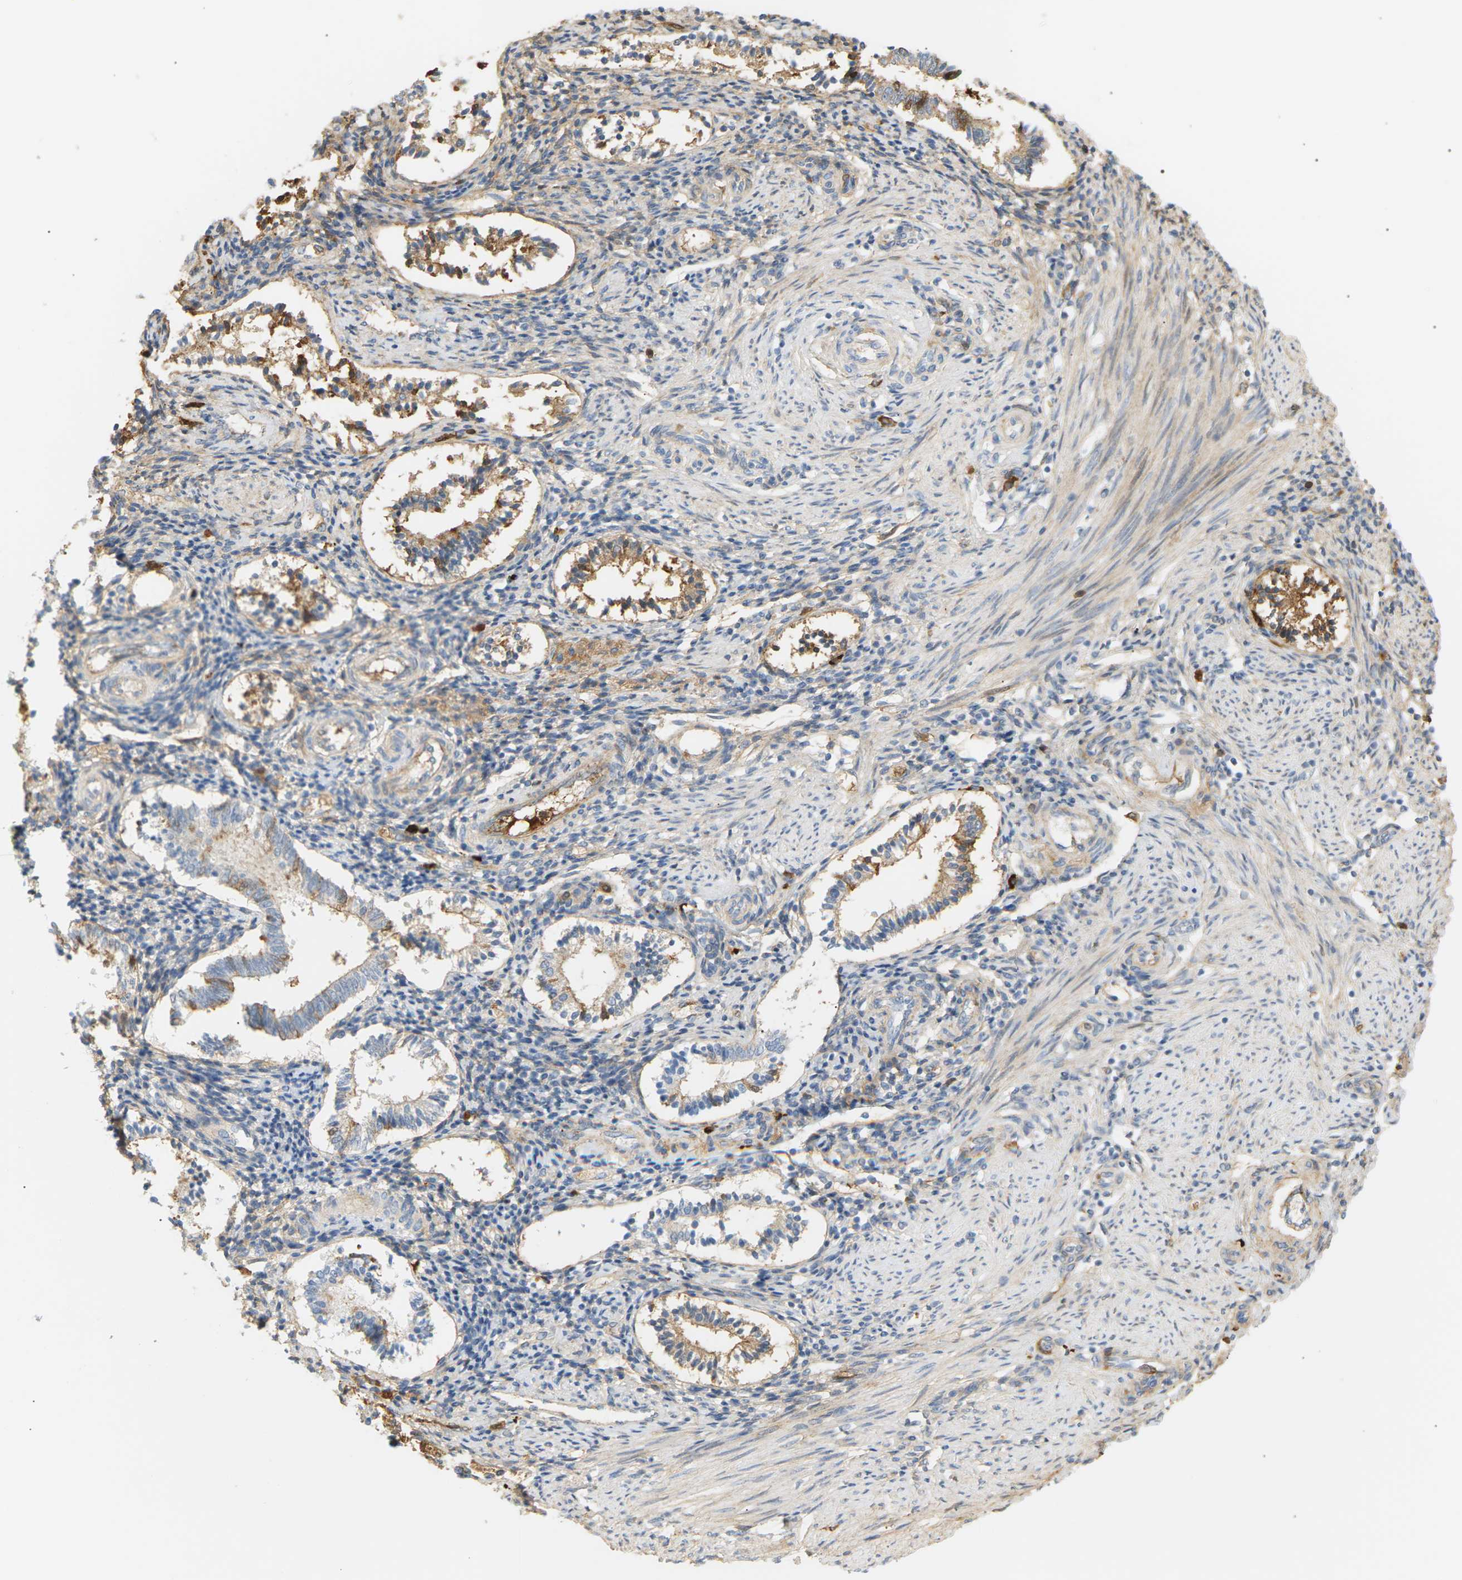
{"staining": {"intensity": "weak", "quantity": "25%-75%", "location": "cytoplasmic/membranous"}, "tissue": "endometrium", "cell_type": "Cells in endometrial stroma", "image_type": "normal", "snomed": [{"axis": "morphology", "description": "Normal tissue, NOS"}, {"axis": "topography", "description": "Endometrium"}], "caption": "DAB immunohistochemical staining of normal human endometrium demonstrates weak cytoplasmic/membranous protein staining in about 25%-75% of cells in endometrial stroma.", "gene": "IGLC3", "patient": {"sex": "female", "age": 42}}